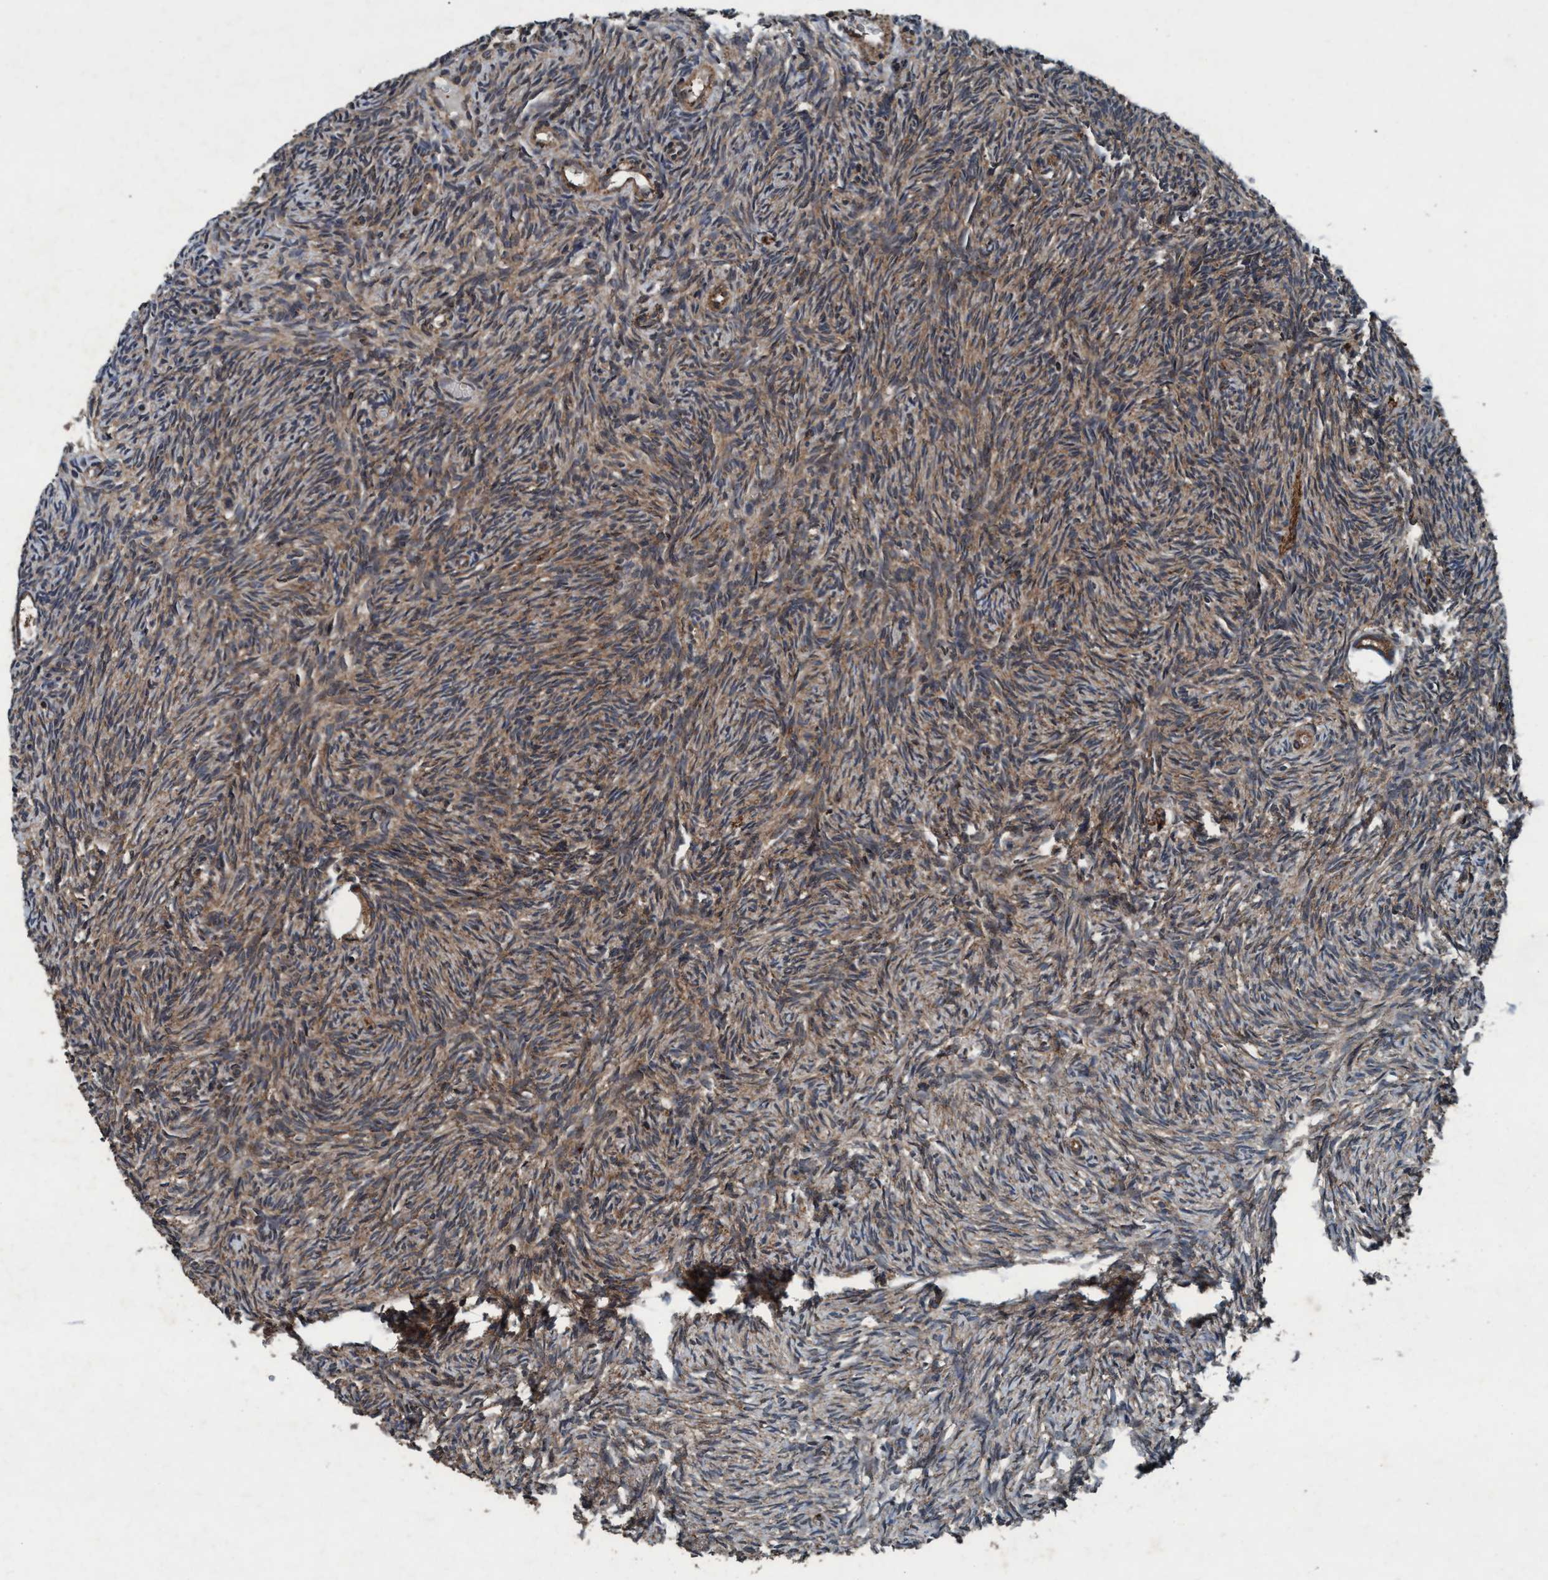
{"staining": {"intensity": "moderate", "quantity": ">75%", "location": "cytoplasmic/membranous"}, "tissue": "ovary", "cell_type": "Follicle cells", "image_type": "normal", "snomed": [{"axis": "morphology", "description": "Normal tissue, NOS"}, {"axis": "topography", "description": "Ovary"}], "caption": "DAB (3,3'-diaminobenzidine) immunohistochemical staining of benign ovary exhibits moderate cytoplasmic/membranous protein staining in approximately >75% of follicle cells. The staining is performed using DAB (3,3'-diaminobenzidine) brown chromogen to label protein expression. The nuclei are counter-stained blue using hematoxylin.", "gene": "AKT1S1", "patient": {"sex": "female", "age": 35}}